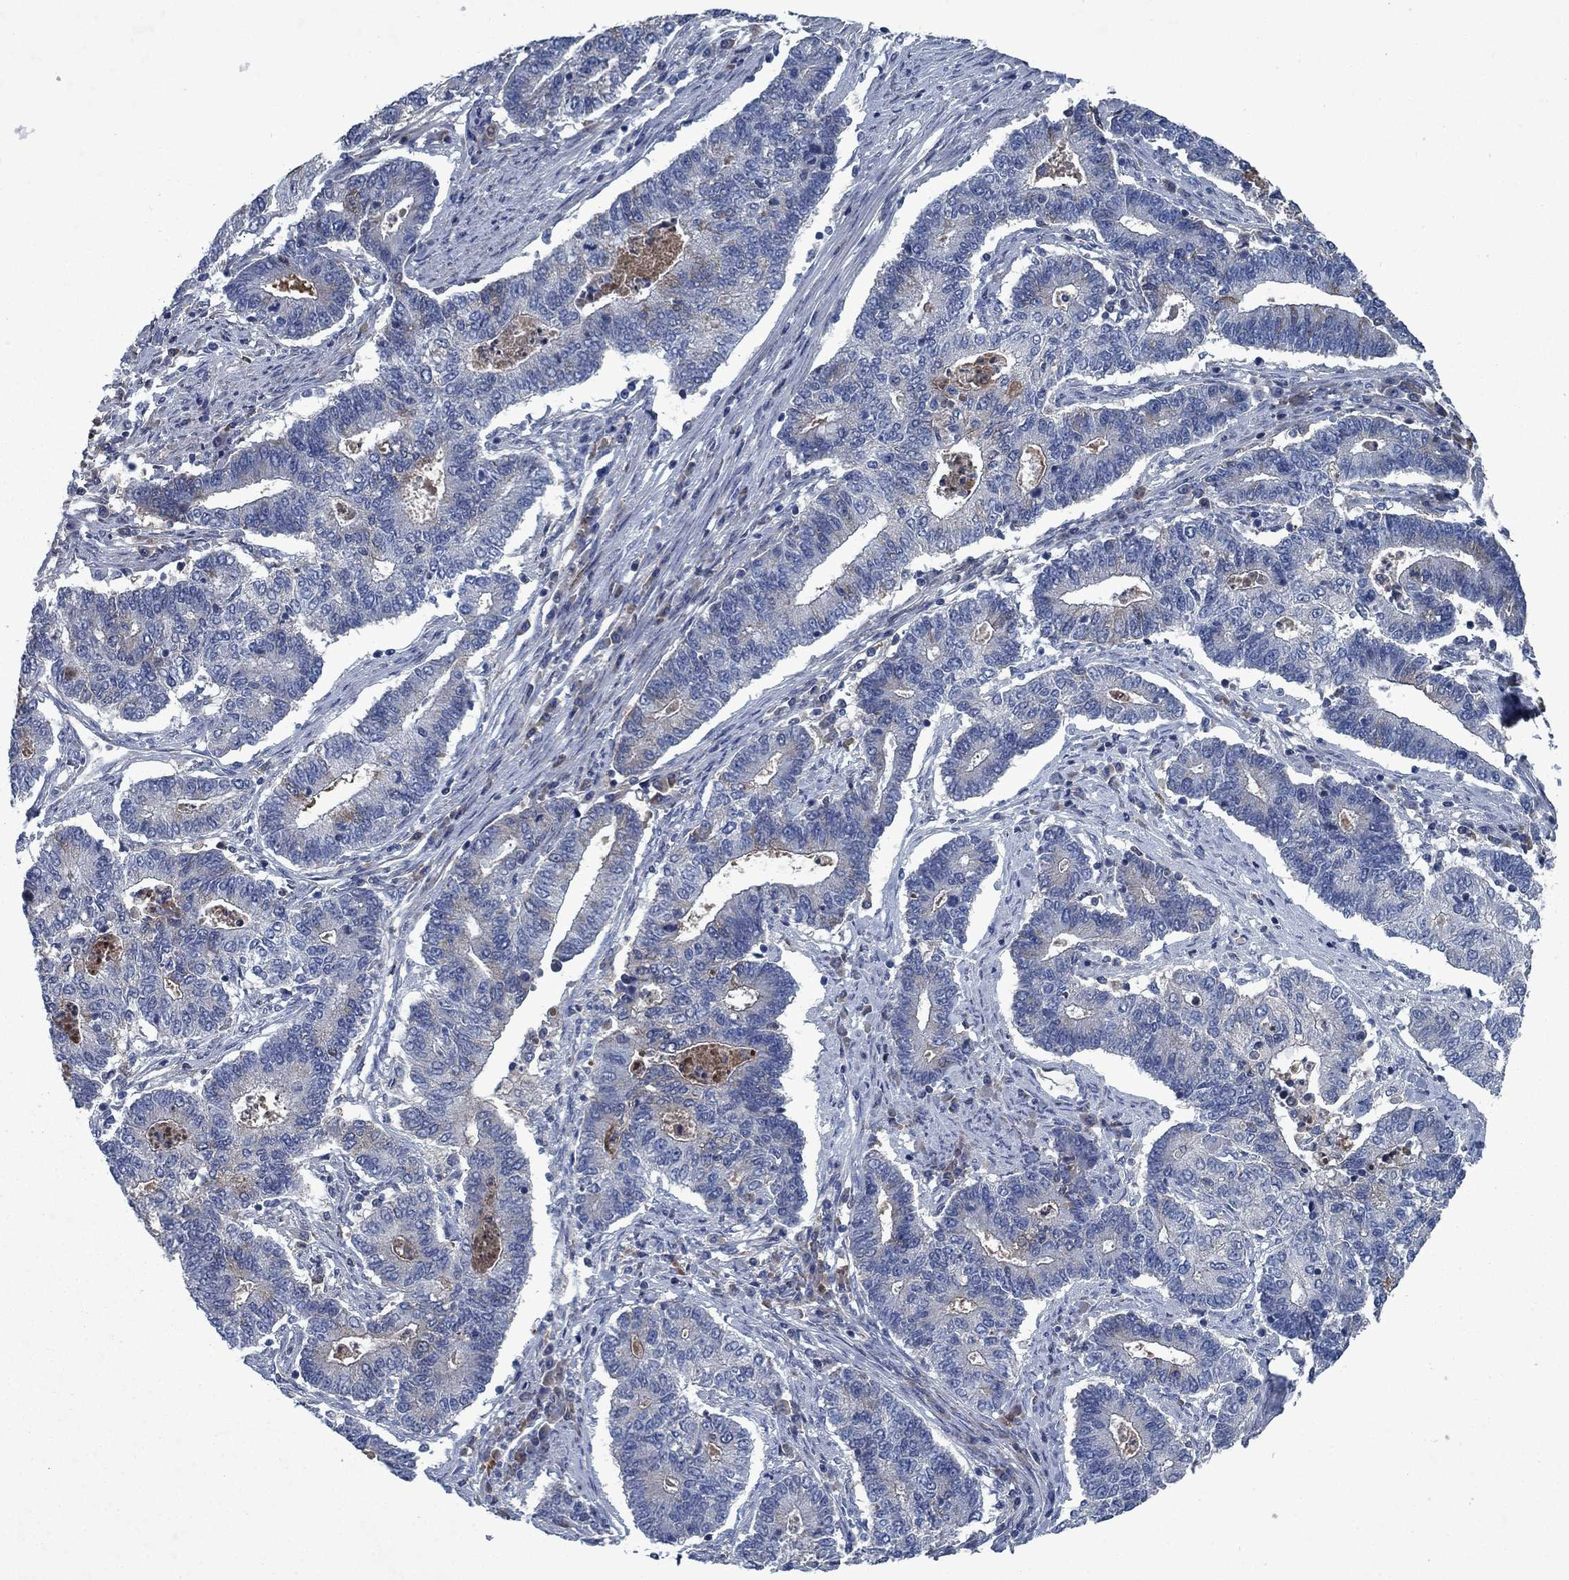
{"staining": {"intensity": "negative", "quantity": "none", "location": "none"}, "tissue": "endometrial cancer", "cell_type": "Tumor cells", "image_type": "cancer", "snomed": [{"axis": "morphology", "description": "Adenocarcinoma, NOS"}, {"axis": "topography", "description": "Uterus"}, {"axis": "topography", "description": "Endometrium"}], "caption": "Immunohistochemistry (IHC) image of endometrial adenocarcinoma stained for a protein (brown), which exhibits no staining in tumor cells.", "gene": "PNMA8A", "patient": {"sex": "female", "age": 54}}